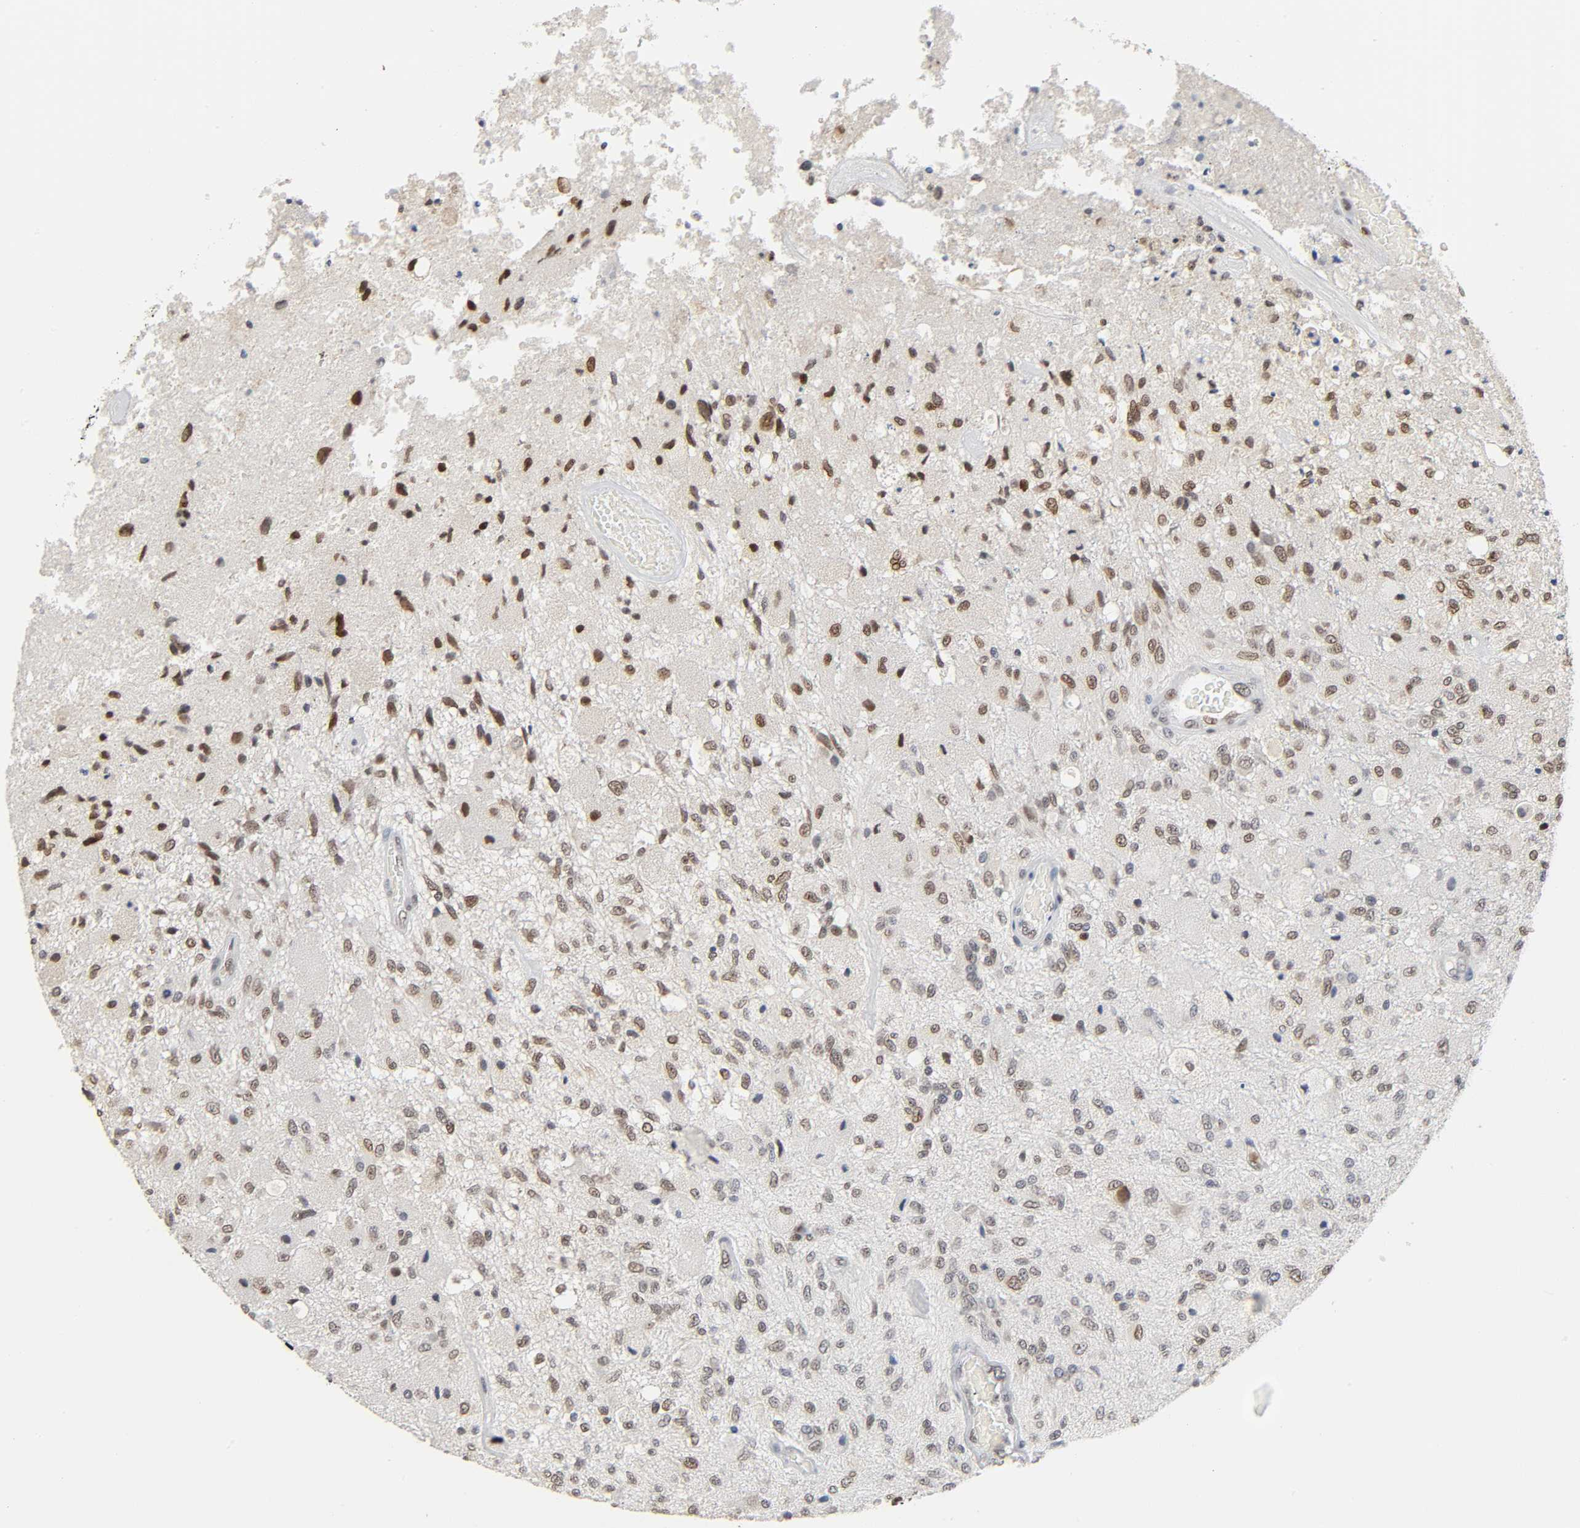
{"staining": {"intensity": "moderate", "quantity": "25%-75%", "location": "cytoplasmic/membranous,nuclear"}, "tissue": "glioma", "cell_type": "Tumor cells", "image_type": "cancer", "snomed": [{"axis": "morphology", "description": "Normal tissue, NOS"}, {"axis": "morphology", "description": "Glioma, malignant, High grade"}, {"axis": "topography", "description": "Cerebral cortex"}], "caption": "Approximately 25%-75% of tumor cells in human glioma exhibit moderate cytoplasmic/membranous and nuclear protein staining as visualized by brown immunohistochemical staining.", "gene": "SUMO1", "patient": {"sex": "male", "age": 77}}